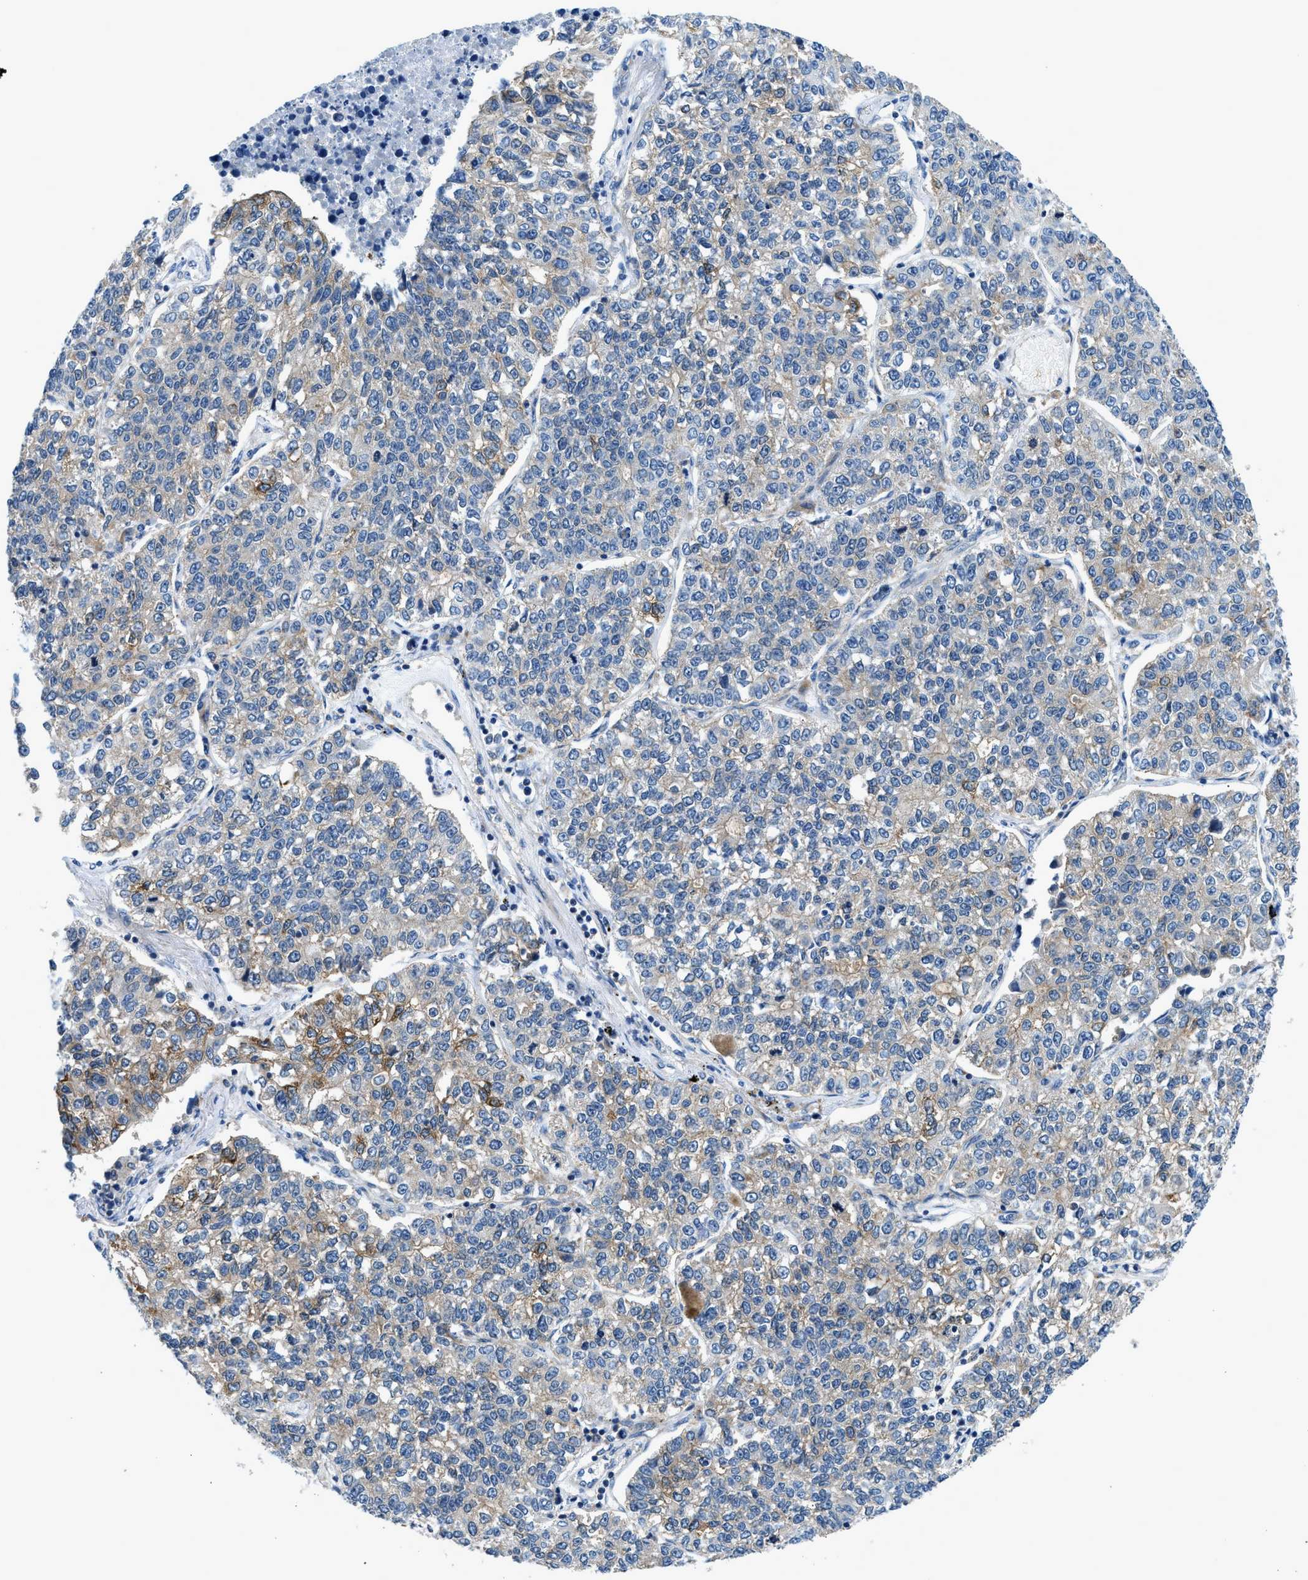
{"staining": {"intensity": "moderate", "quantity": "25%-75%", "location": "cytoplasmic/membranous"}, "tissue": "lung cancer", "cell_type": "Tumor cells", "image_type": "cancer", "snomed": [{"axis": "morphology", "description": "Adenocarcinoma, NOS"}, {"axis": "topography", "description": "Lung"}], "caption": "Lung adenocarcinoma stained with a protein marker displays moderate staining in tumor cells.", "gene": "LPIN2", "patient": {"sex": "male", "age": 49}}